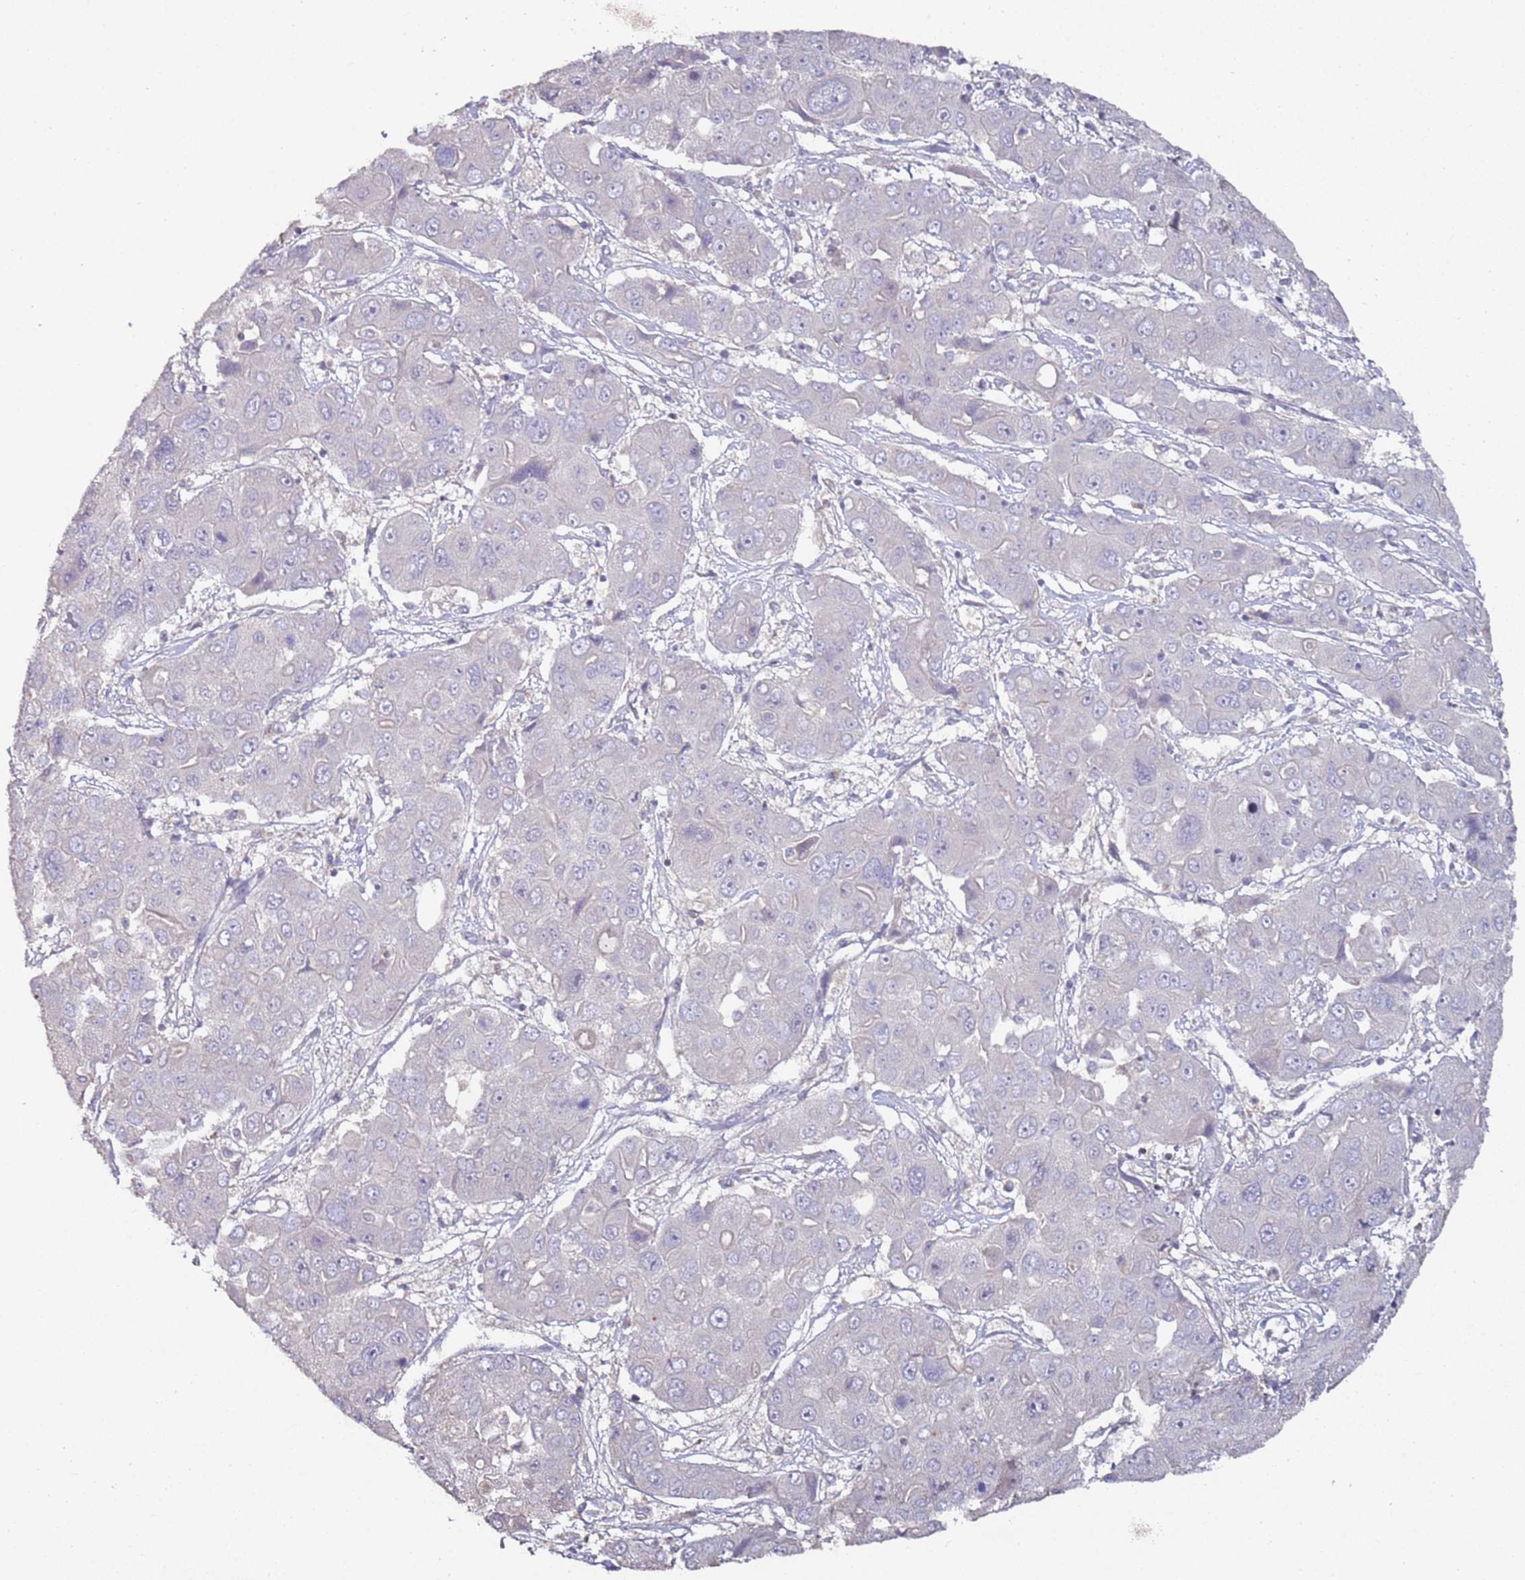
{"staining": {"intensity": "negative", "quantity": "none", "location": "none"}, "tissue": "liver cancer", "cell_type": "Tumor cells", "image_type": "cancer", "snomed": [{"axis": "morphology", "description": "Cholangiocarcinoma"}, {"axis": "topography", "description": "Liver"}], "caption": "Histopathology image shows no significant protein staining in tumor cells of liver cholangiocarcinoma.", "gene": "LACC1", "patient": {"sex": "male", "age": 67}}